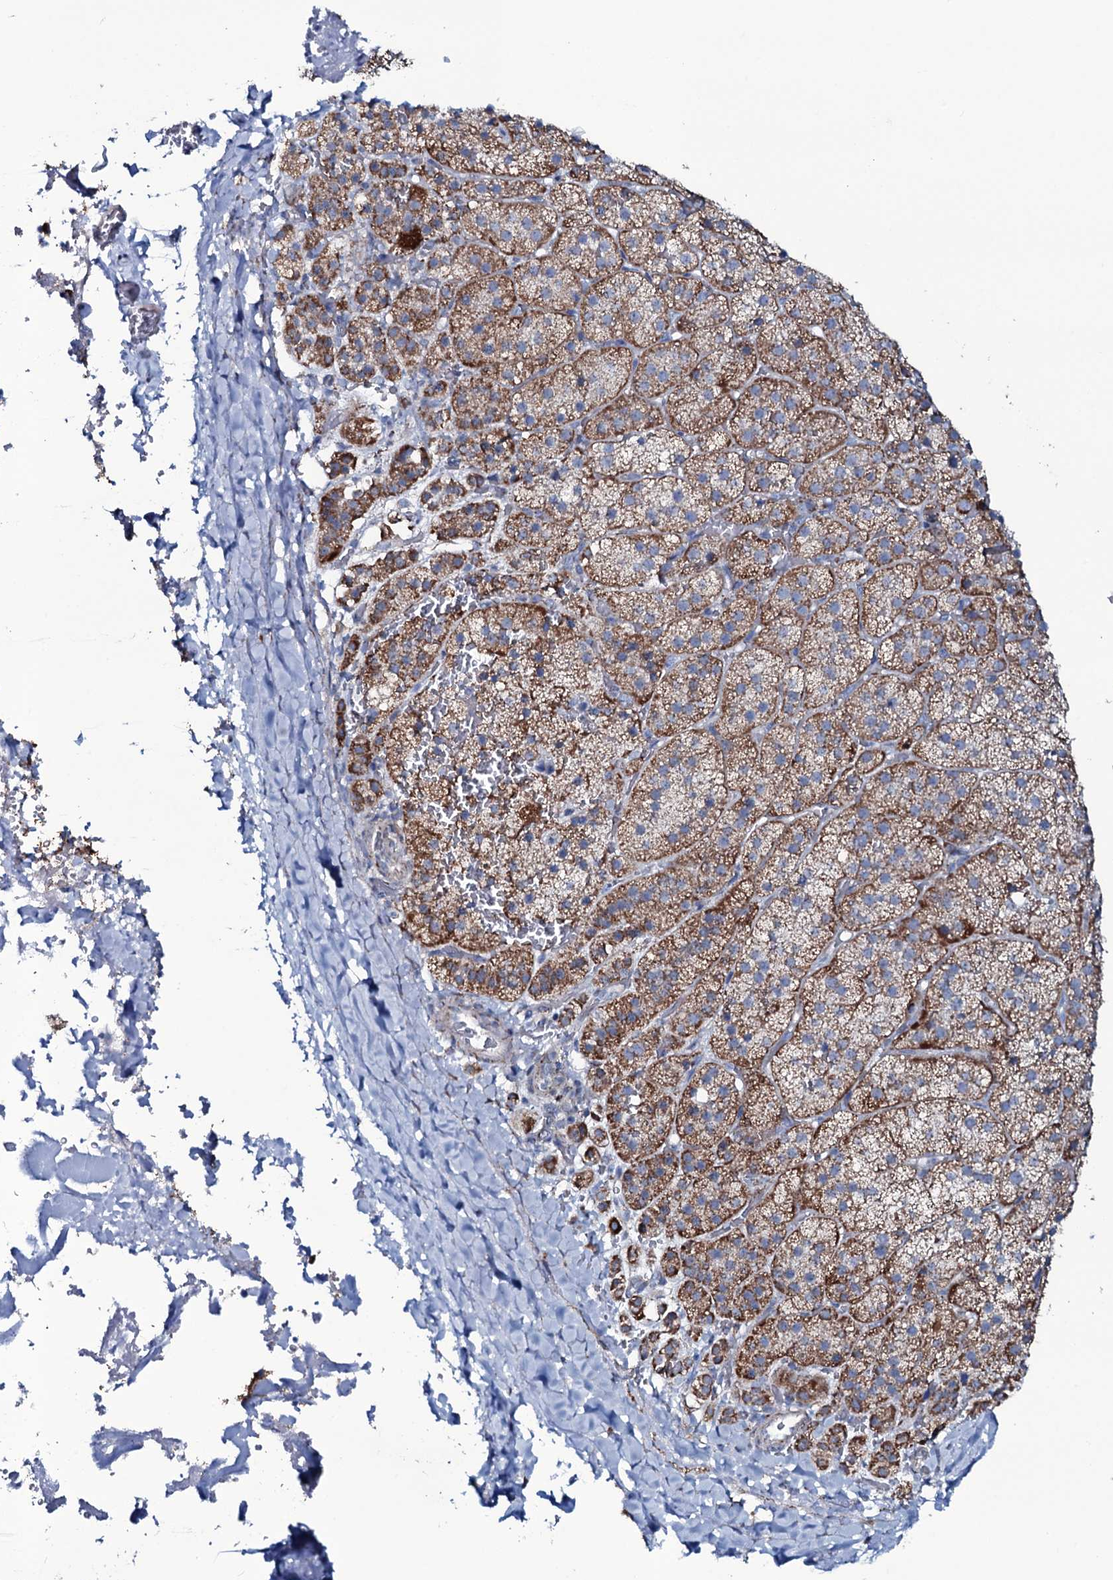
{"staining": {"intensity": "moderate", "quantity": "25%-75%", "location": "cytoplasmic/membranous"}, "tissue": "adrenal gland", "cell_type": "Glandular cells", "image_type": "normal", "snomed": [{"axis": "morphology", "description": "Normal tissue, NOS"}, {"axis": "topography", "description": "Adrenal gland"}], "caption": "Immunohistochemical staining of normal human adrenal gland demonstrates moderate cytoplasmic/membranous protein expression in about 25%-75% of glandular cells. The staining was performed using DAB (3,3'-diaminobenzidine) to visualize the protein expression in brown, while the nuclei were stained in blue with hematoxylin (Magnification: 20x).", "gene": "MRPS35", "patient": {"sex": "female", "age": 44}}